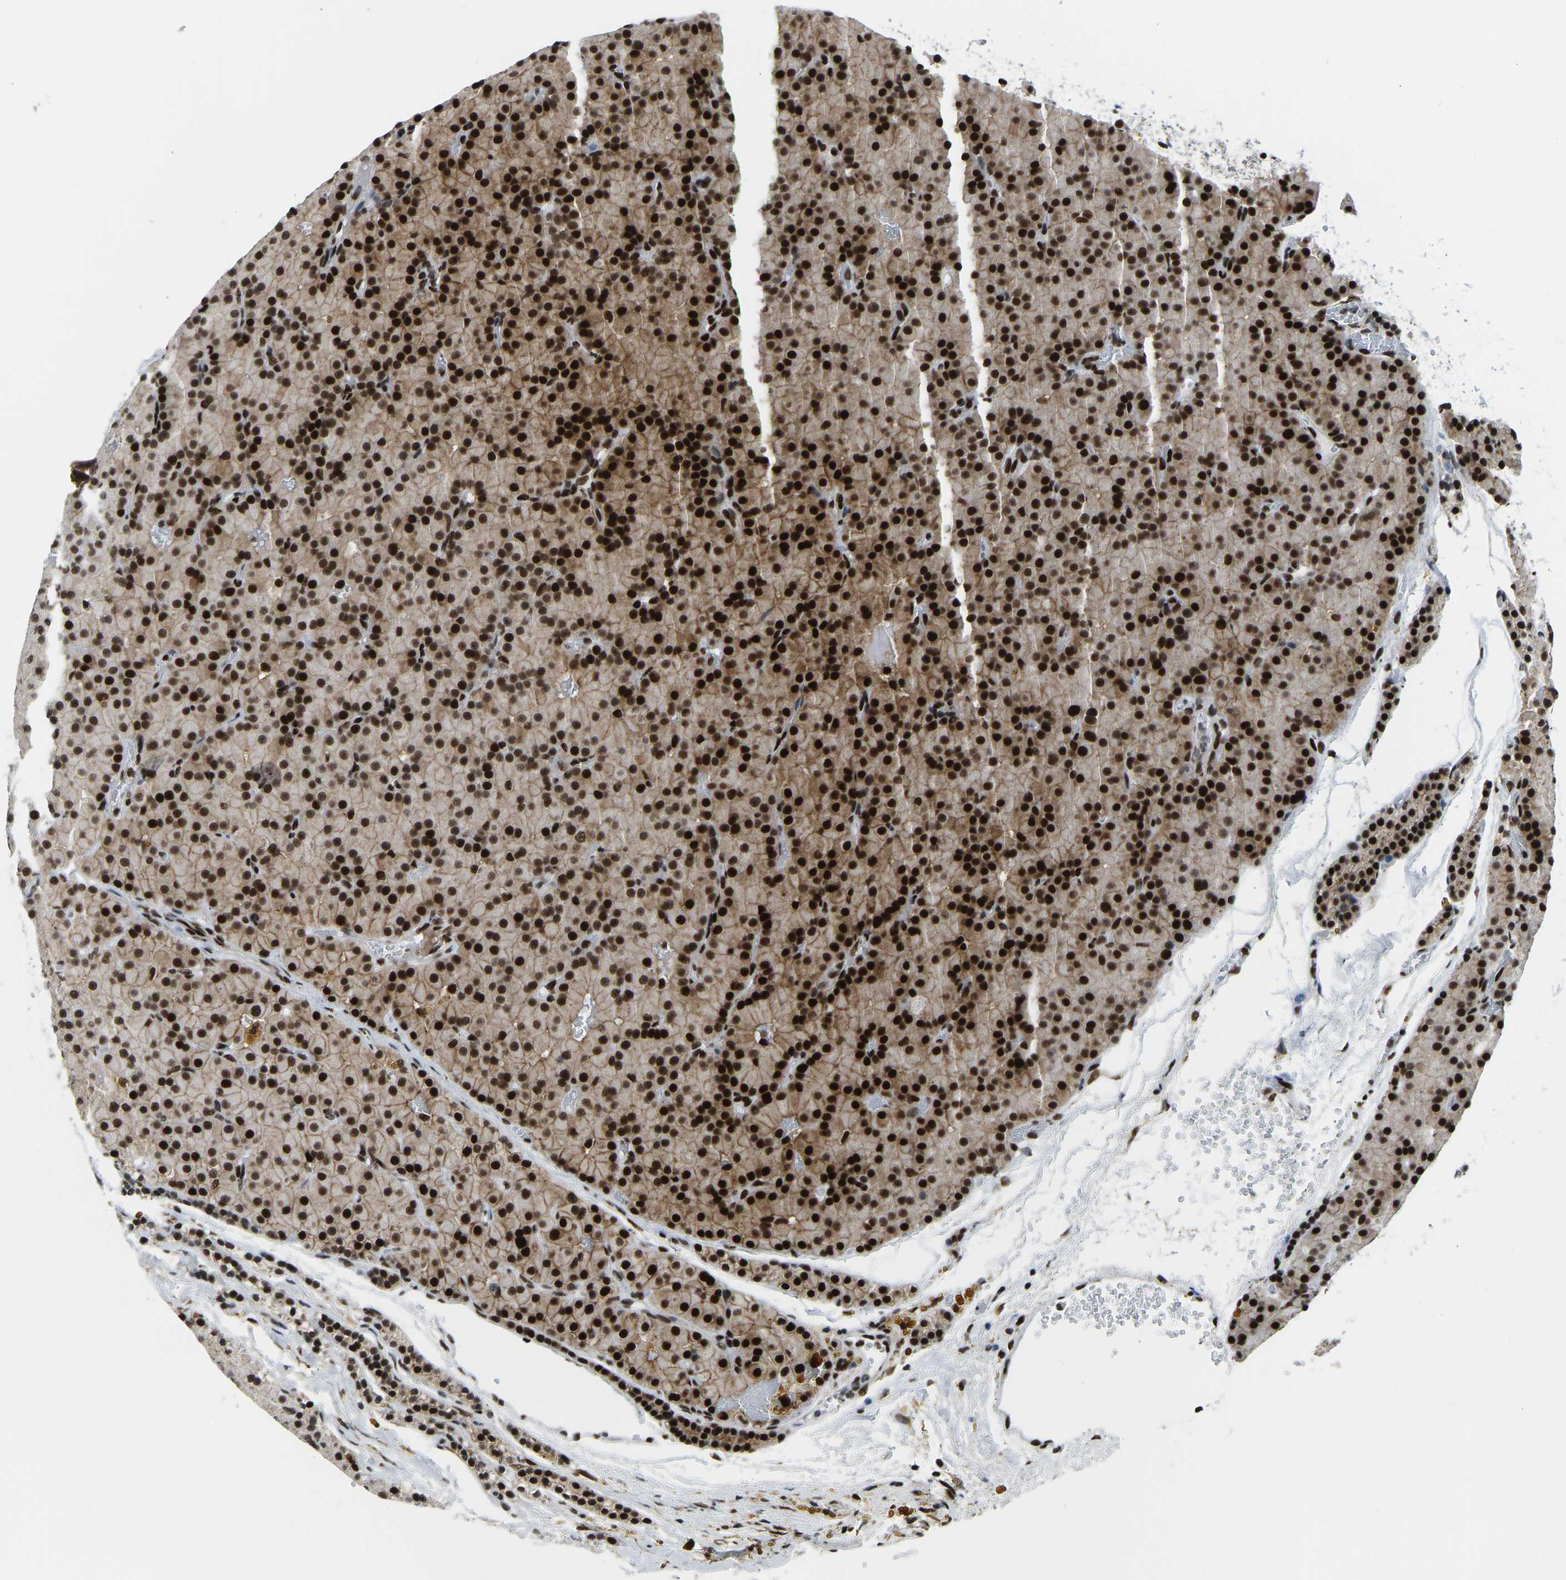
{"staining": {"intensity": "strong", "quantity": "25%-75%", "location": "cytoplasmic/membranous,nuclear"}, "tissue": "parathyroid gland", "cell_type": "Glandular cells", "image_type": "normal", "snomed": [{"axis": "morphology", "description": "Normal tissue, NOS"}, {"axis": "morphology", "description": "Adenoma, NOS"}, {"axis": "topography", "description": "Parathyroid gland"}], "caption": "A brown stain highlights strong cytoplasmic/membranous,nuclear positivity of a protein in glandular cells of normal parathyroid gland. (DAB IHC with brightfield microscopy, high magnification).", "gene": "FOXK1", "patient": {"sex": "male", "age": 75}}